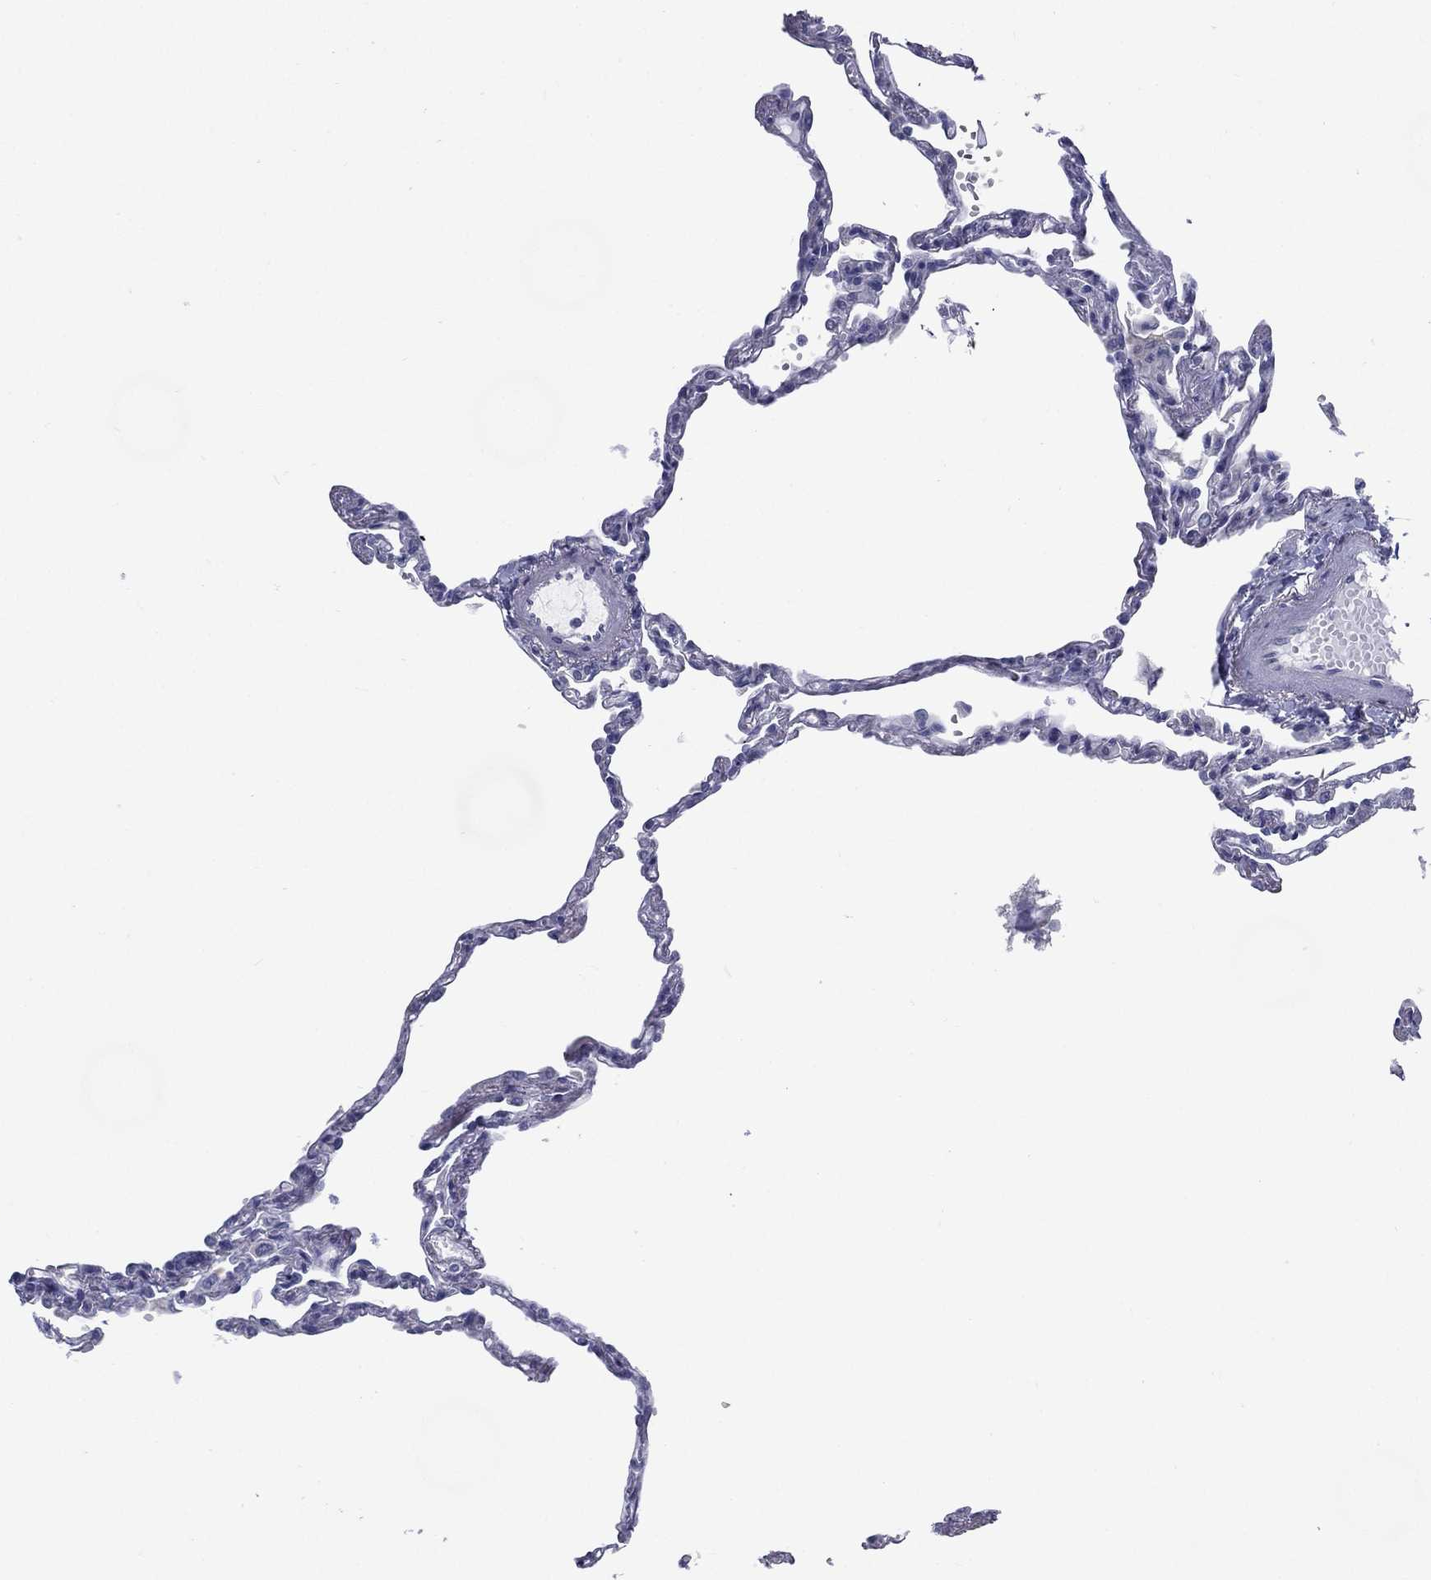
{"staining": {"intensity": "negative", "quantity": "none", "location": "none"}, "tissue": "lung", "cell_type": "Alveolar cells", "image_type": "normal", "snomed": [{"axis": "morphology", "description": "Normal tissue, NOS"}, {"axis": "topography", "description": "Lung"}], "caption": "The photomicrograph displays no significant staining in alveolar cells of lung.", "gene": "C19orf18", "patient": {"sex": "male", "age": 78}}